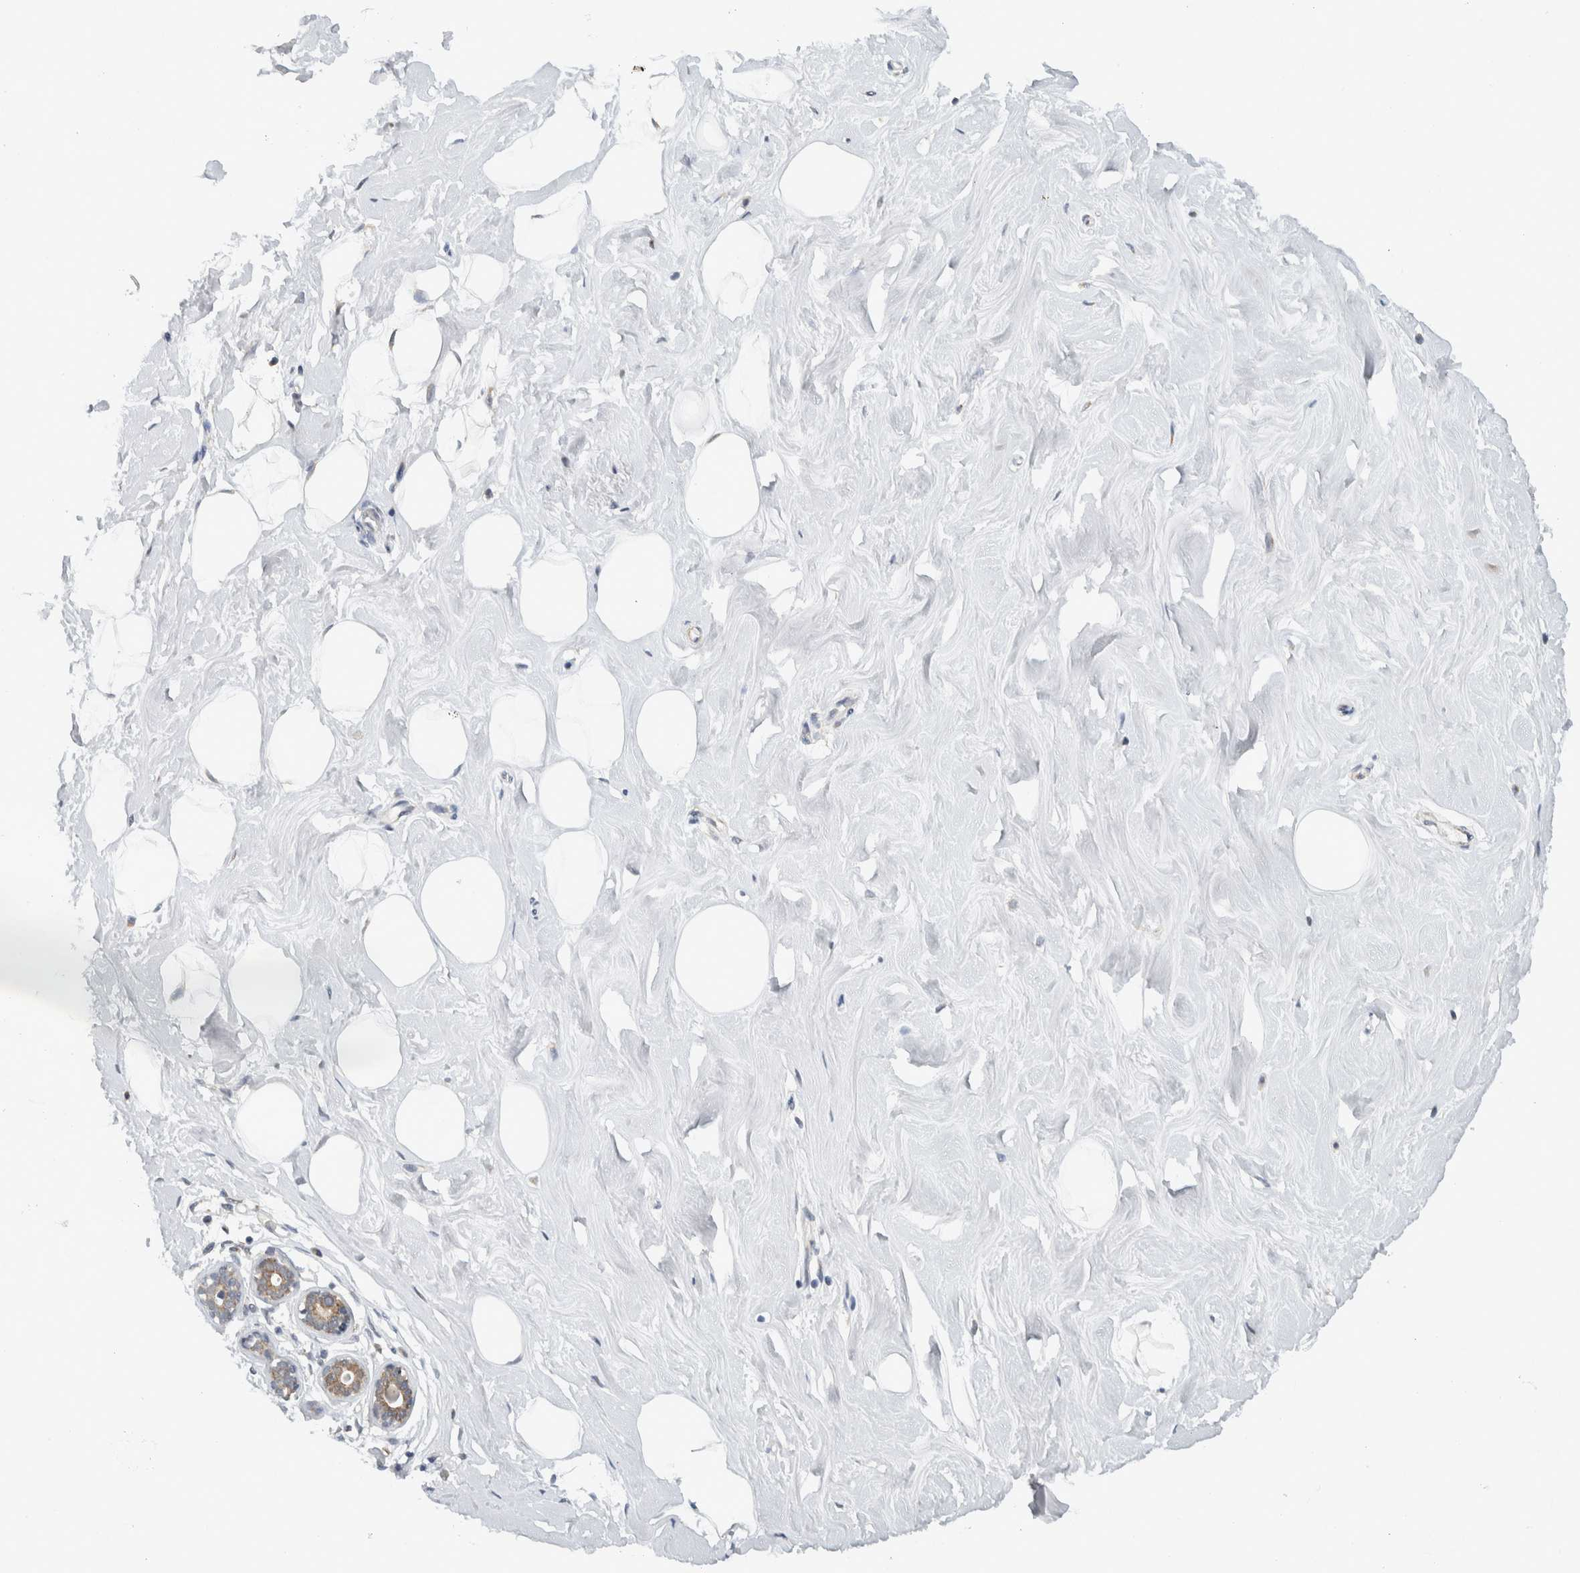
{"staining": {"intensity": "negative", "quantity": "none", "location": "none"}, "tissue": "breast", "cell_type": "Adipocytes", "image_type": "normal", "snomed": [{"axis": "morphology", "description": "Normal tissue, NOS"}, {"axis": "topography", "description": "Breast"}], "caption": "High magnification brightfield microscopy of normal breast stained with DAB (brown) and counterstained with hematoxylin (blue): adipocytes show no significant expression. (DAB IHC visualized using brightfield microscopy, high magnification).", "gene": "RERE", "patient": {"sex": "female", "age": 23}}